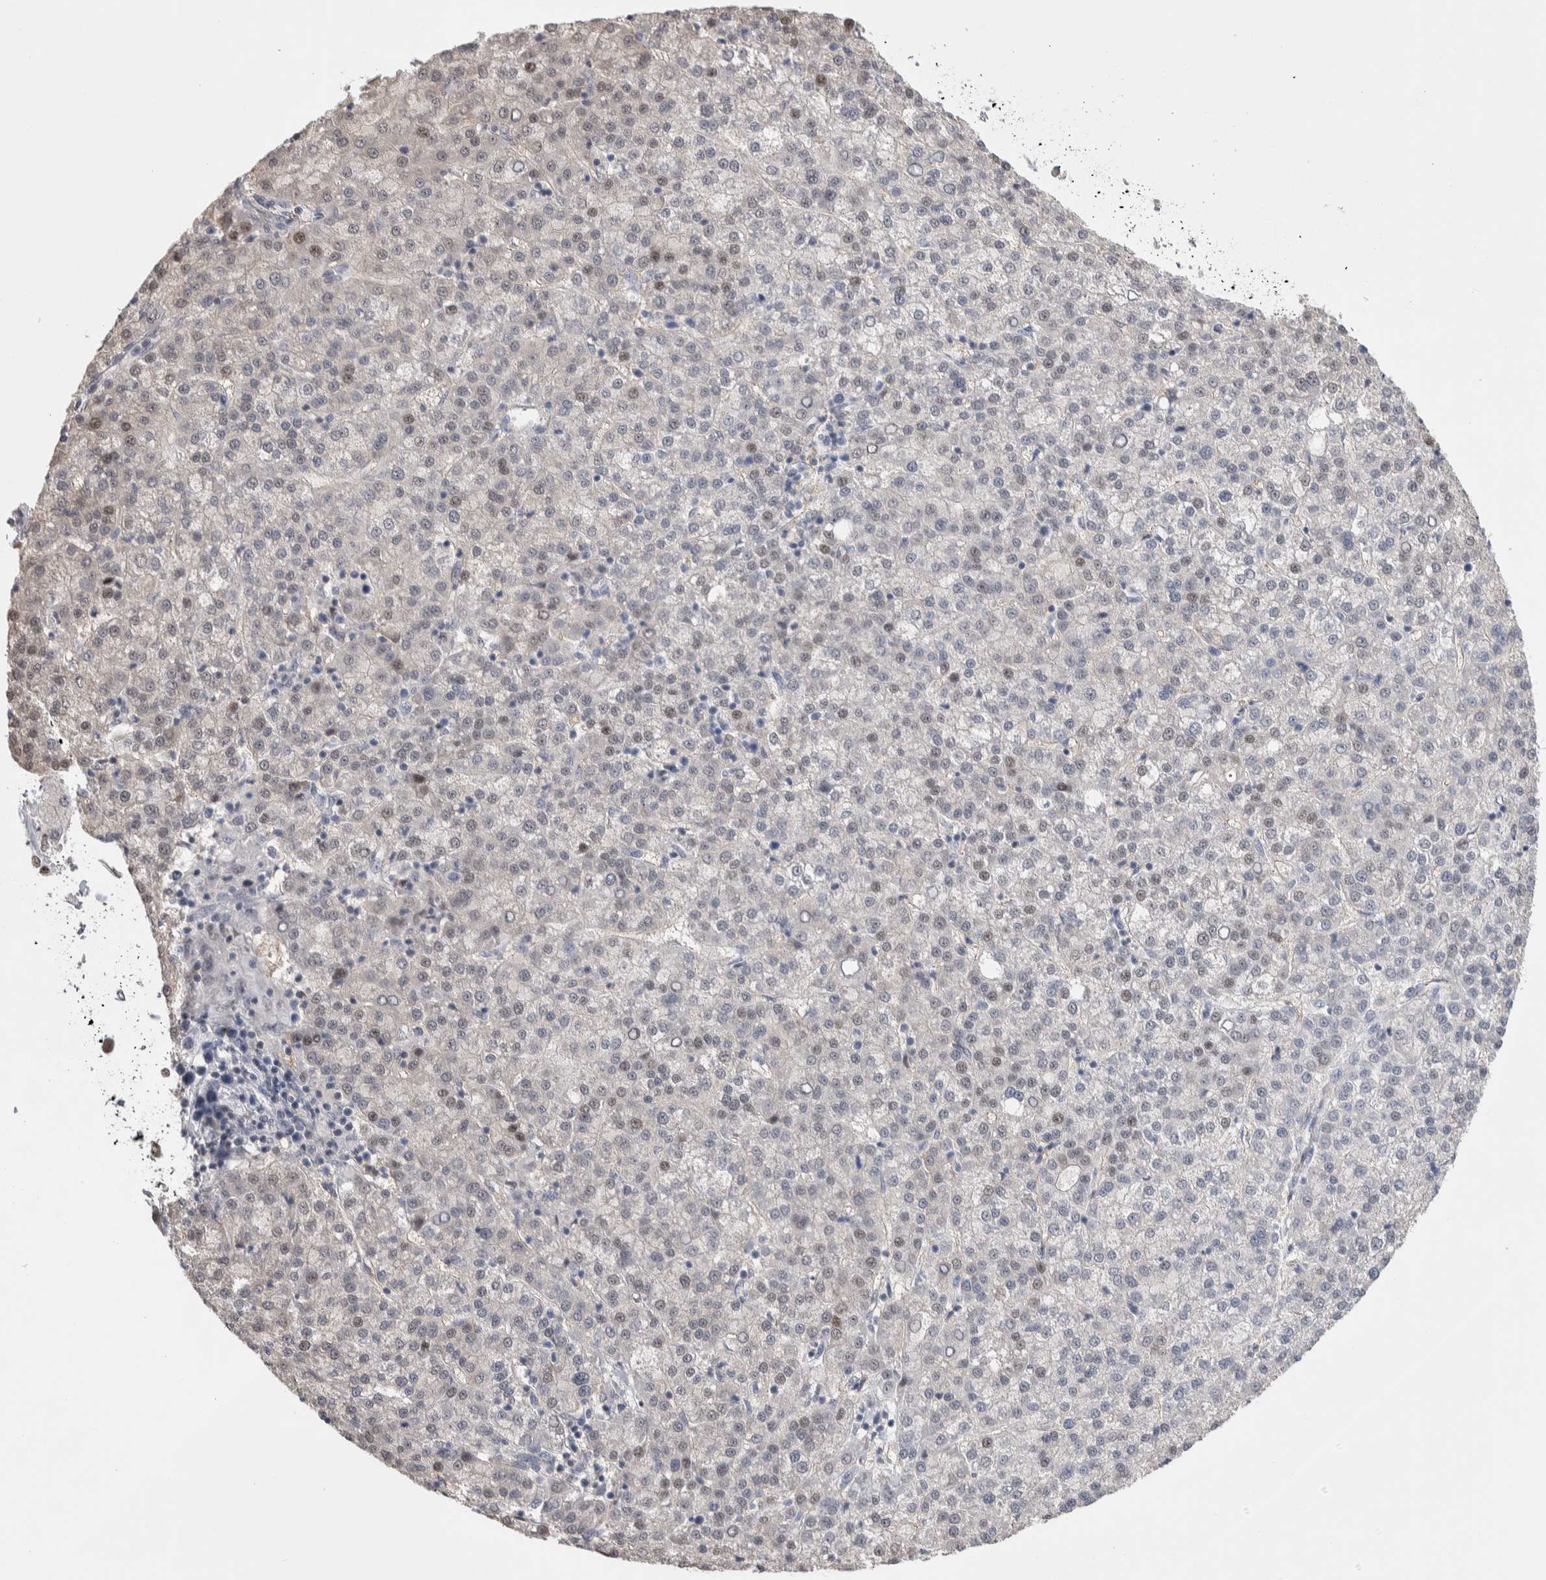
{"staining": {"intensity": "weak", "quantity": "<25%", "location": "nuclear"}, "tissue": "liver cancer", "cell_type": "Tumor cells", "image_type": "cancer", "snomed": [{"axis": "morphology", "description": "Carcinoma, Hepatocellular, NOS"}, {"axis": "topography", "description": "Liver"}], "caption": "DAB (3,3'-diaminobenzidine) immunohistochemical staining of human liver cancer (hepatocellular carcinoma) demonstrates no significant positivity in tumor cells.", "gene": "ZBTB49", "patient": {"sex": "female", "age": 58}}